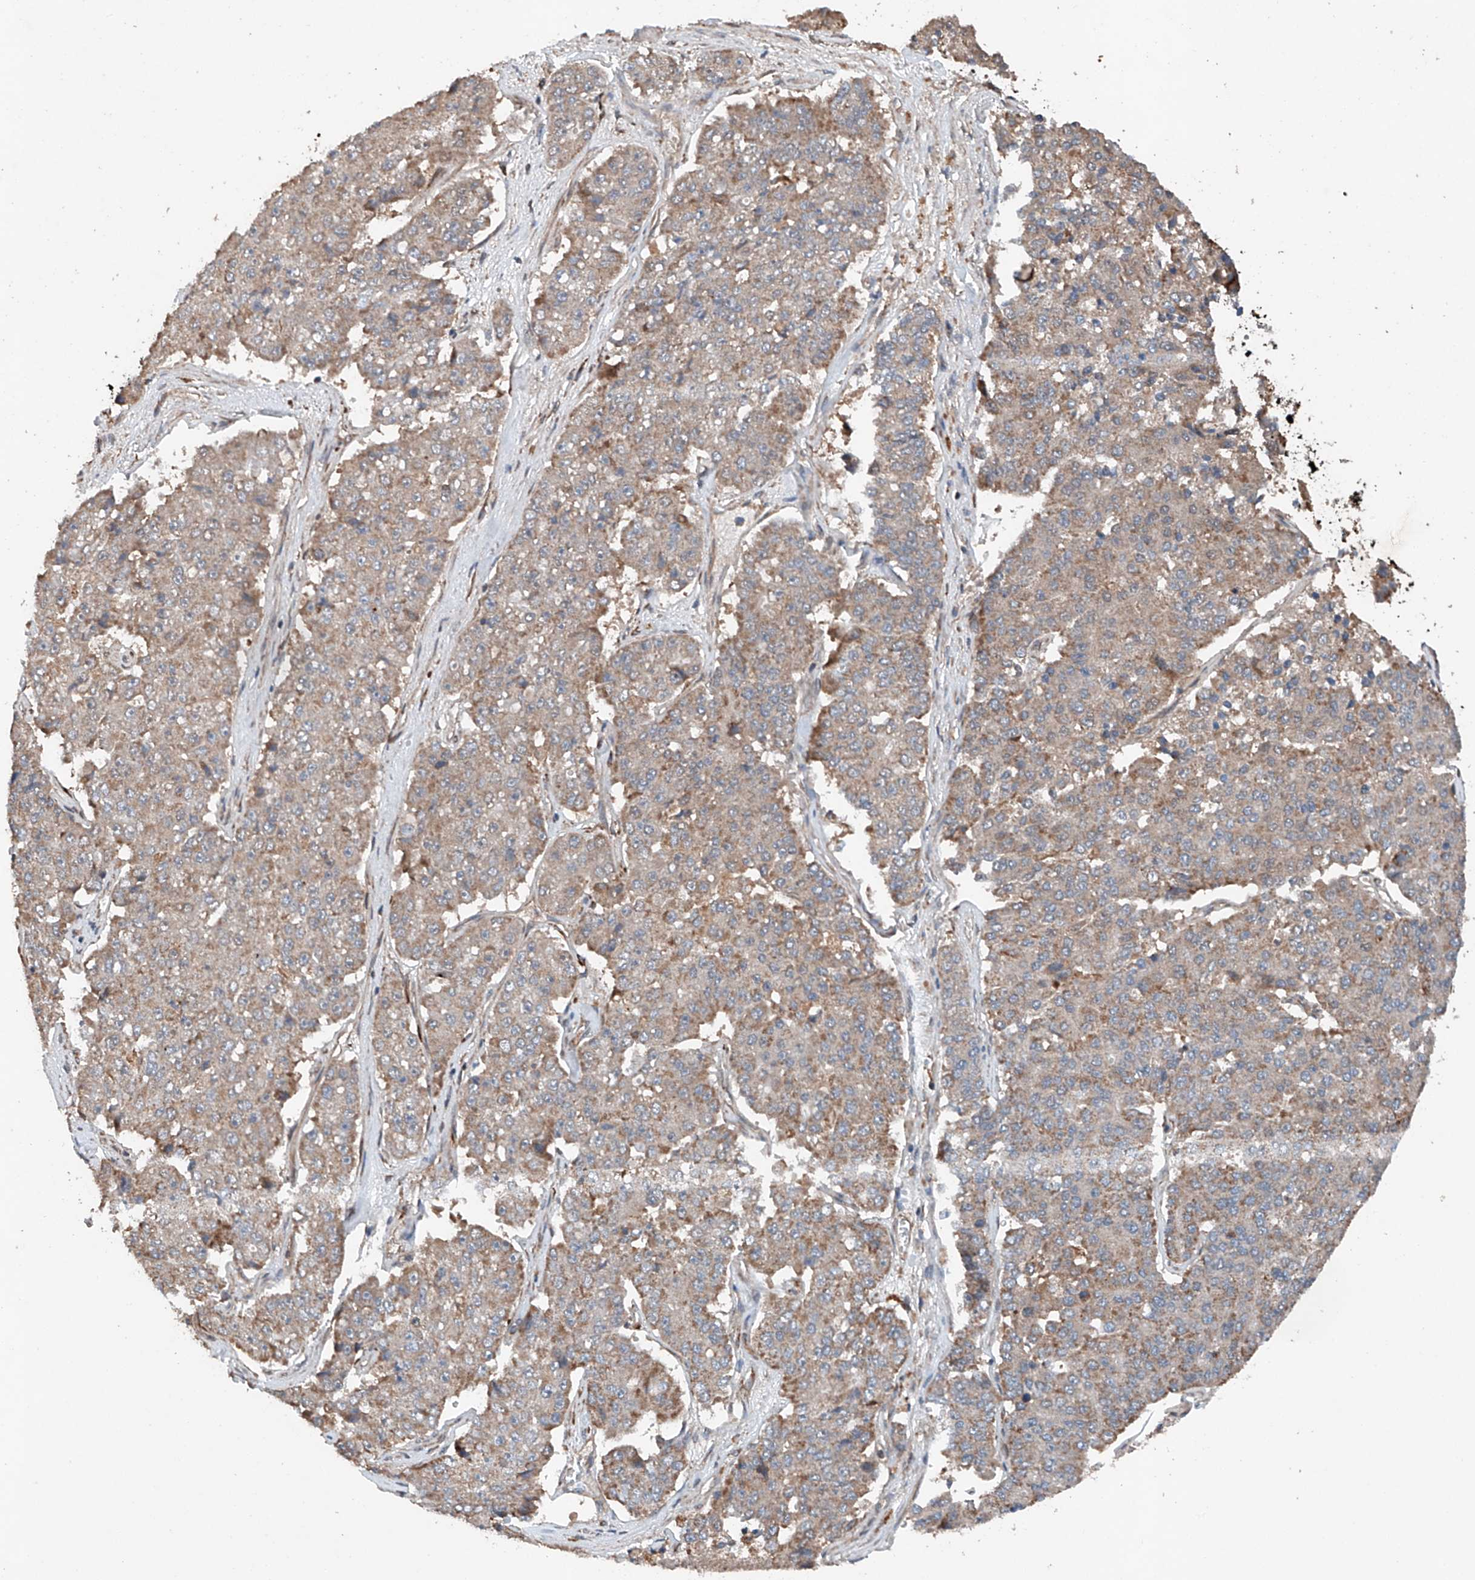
{"staining": {"intensity": "moderate", "quantity": "25%-75%", "location": "cytoplasmic/membranous"}, "tissue": "pancreatic cancer", "cell_type": "Tumor cells", "image_type": "cancer", "snomed": [{"axis": "morphology", "description": "Adenocarcinoma, NOS"}, {"axis": "topography", "description": "Pancreas"}], "caption": "IHC of adenocarcinoma (pancreatic) displays medium levels of moderate cytoplasmic/membranous positivity in approximately 25%-75% of tumor cells.", "gene": "AP4B1", "patient": {"sex": "male", "age": 50}}